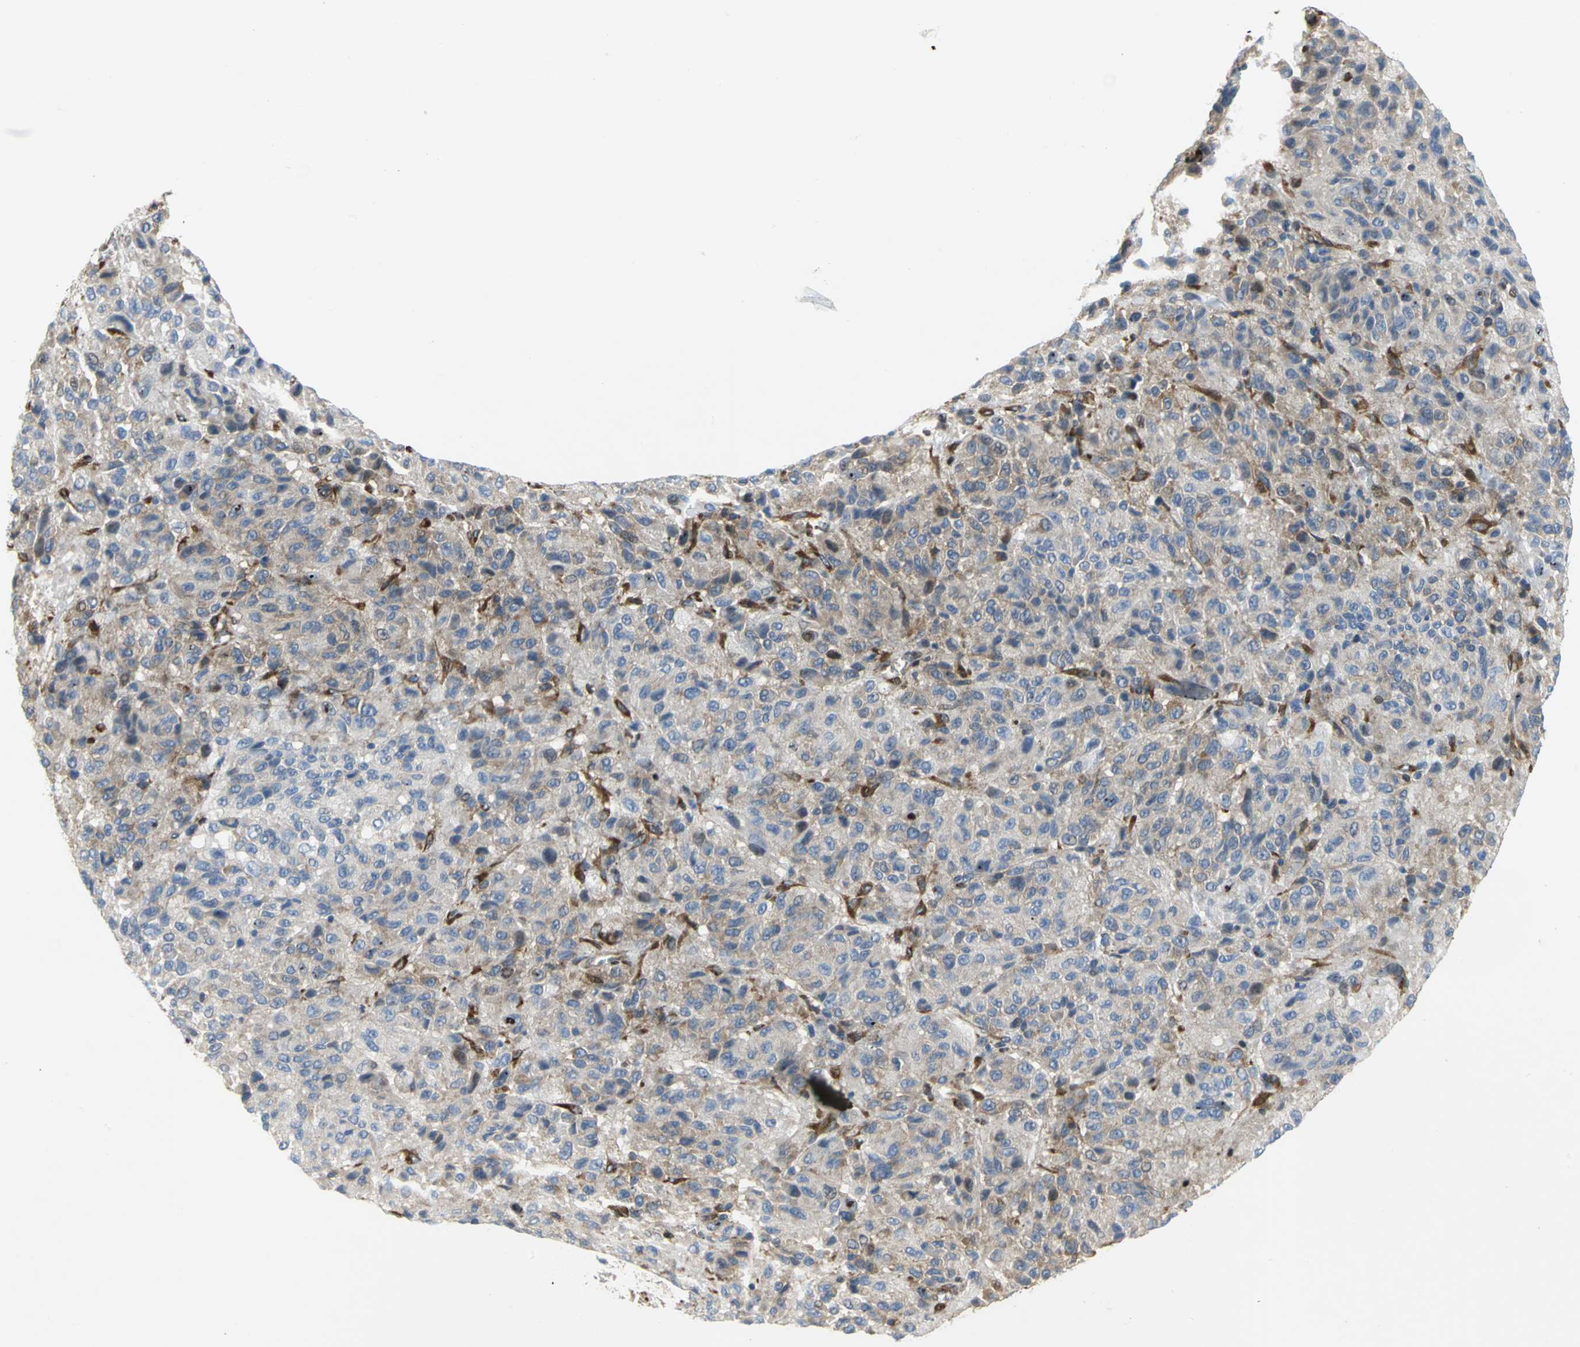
{"staining": {"intensity": "moderate", "quantity": ">75%", "location": "cytoplasmic/membranous"}, "tissue": "melanoma", "cell_type": "Tumor cells", "image_type": "cancer", "snomed": [{"axis": "morphology", "description": "Malignant melanoma, Metastatic site"}, {"axis": "topography", "description": "Lung"}], "caption": "This image shows immunohistochemistry staining of malignant melanoma (metastatic site), with medium moderate cytoplasmic/membranous positivity in about >75% of tumor cells.", "gene": "YBX1", "patient": {"sex": "male", "age": 64}}